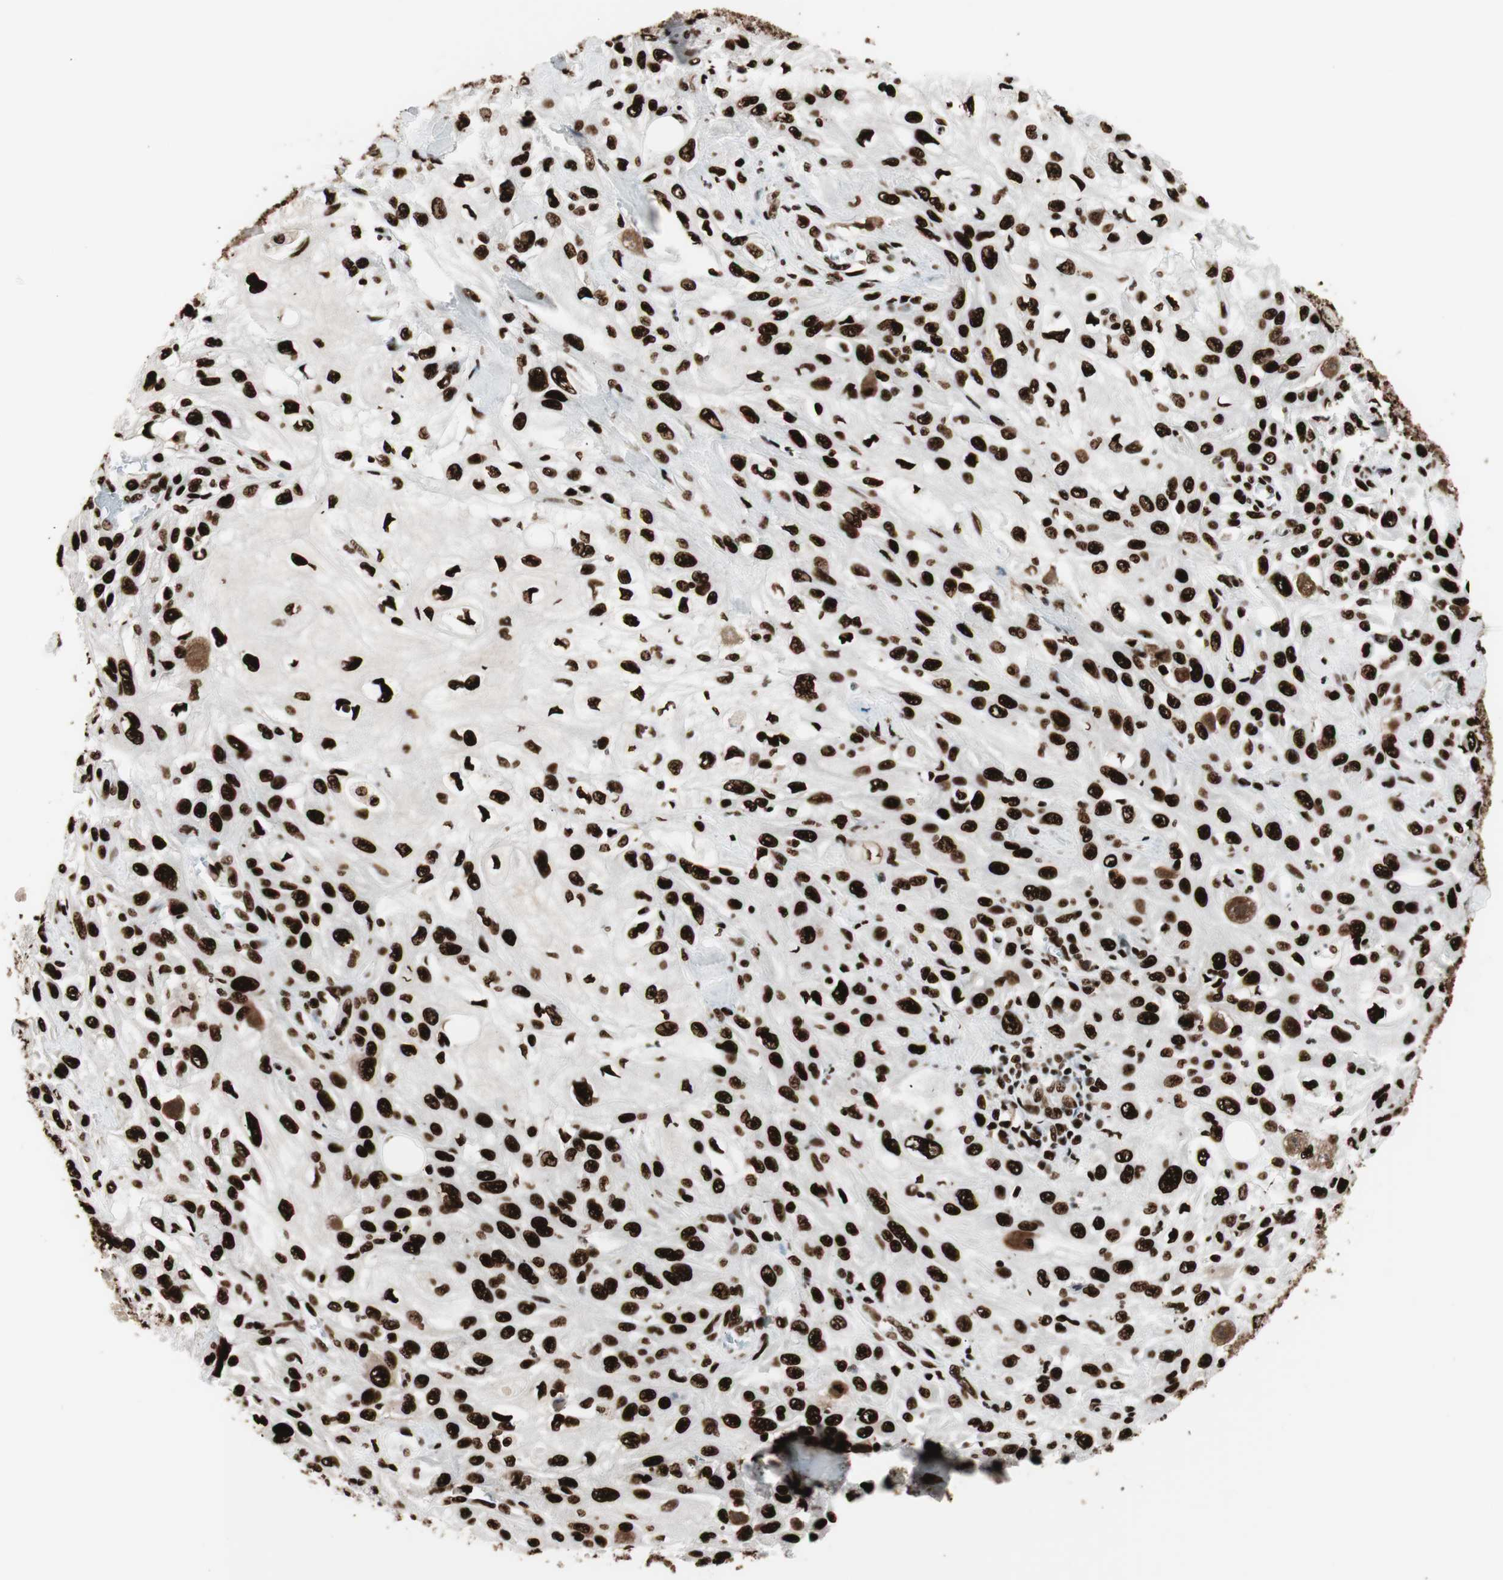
{"staining": {"intensity": "strong", "quantity": ">75%", "location": "nuclear"}, "tissue": "skin cancer", "cell_type": "Tumor cells", "image_type": "cancer", "snomed": [{"axis": "morphology", "description": "Squamous cell carcinoma, NOS"}, {"axis": "morphology", "description": "Squamous cell carcinoma, metastatic, NOS"}, {"axis": "topography", "description": "Skin"}, {"axis": "topography", "description": "Lymph node"}], "caption": "Brown immunohistochemical staining in skin cancer (metastatic squamous cell carcinoma) demonstrates strong nuclear expression in approximately >75% of tumor cells.", "gene": "PSME3", "patient": {"sex": "male", "age": 75}}